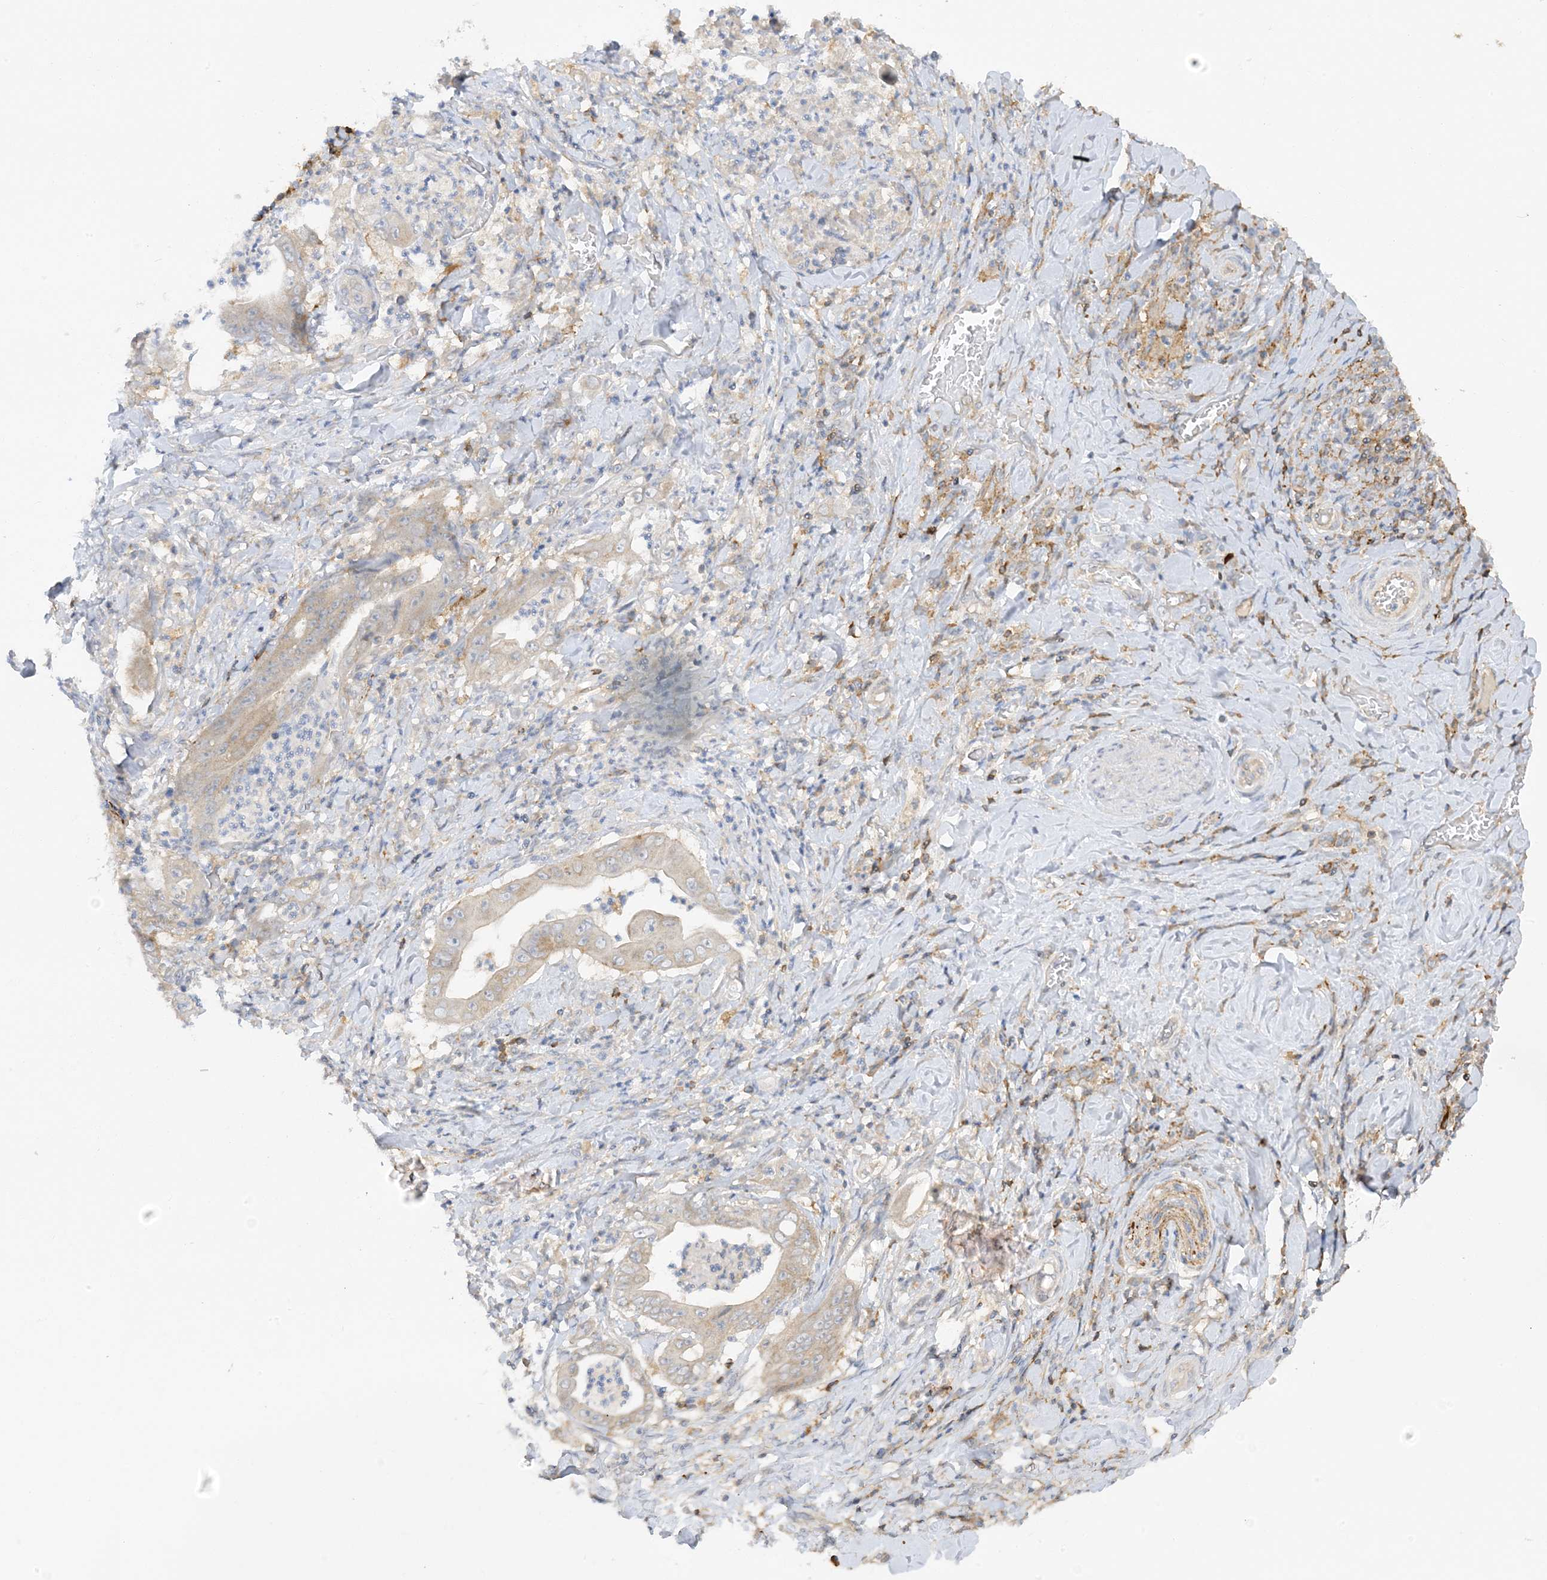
{"staining": {"intensity": "weak", "quantity": "25%-75%", "location": "cytoplasmic/membranous"}, "tissue": "stomach cancer", "cell_type": "Tumor cells", "image_type": "cancer", "snomed": [{"axis": "morphology", "description": "Adenocarcinoma, NOS"}, {"axis": "topography", "description": "Stomach"}], "caption": "Stomach cancer stained for a protein (brown) shows weak cytoplasmic/membranous positive positivity in about 25%-75% of tumor cells.", "gene": "PHACTR2", "patient": {"sex": "female", "age": 73}}